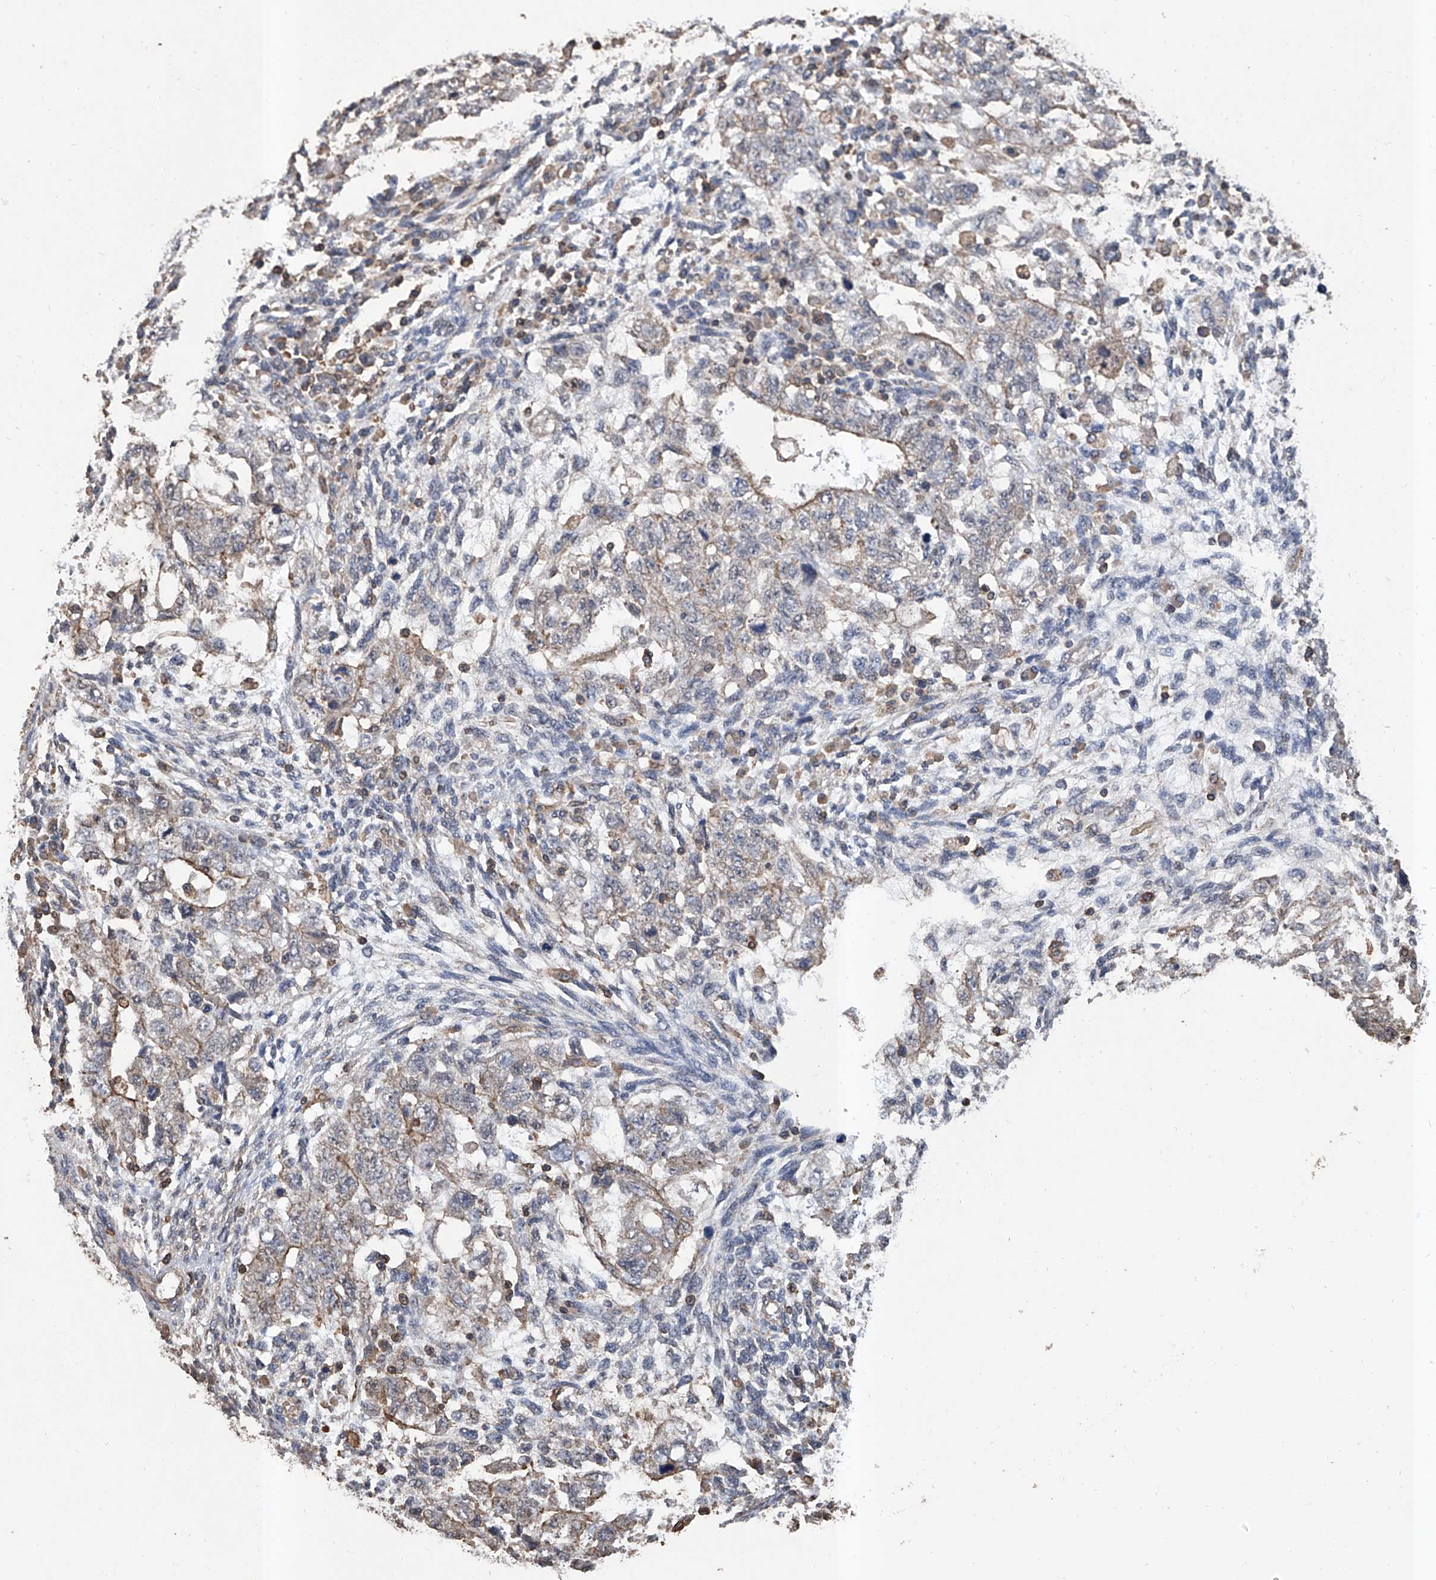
{"staining": {"intensity": "weak", "quantity": "<25%", "location": "cytoplasmic/membranous"}, "tissue": "testis cancer", "cell_type": "Tumor cells", "image_type": "cancer", "snomed": [{"axis": "morphology", "description": "Normal tissue, NOS"}, {"axis": "morphology", "description": "Carcinoma, Embryonal, NOS"}, {"axis": "topography", "description": "Testis"}], "caption": "This is an IHC histopathology image of human testis cancer (embryonal carcinoma). There is no staining in tumor cells.", "gene": "GPT", "patient": {"sex": "male", "age": 36}}